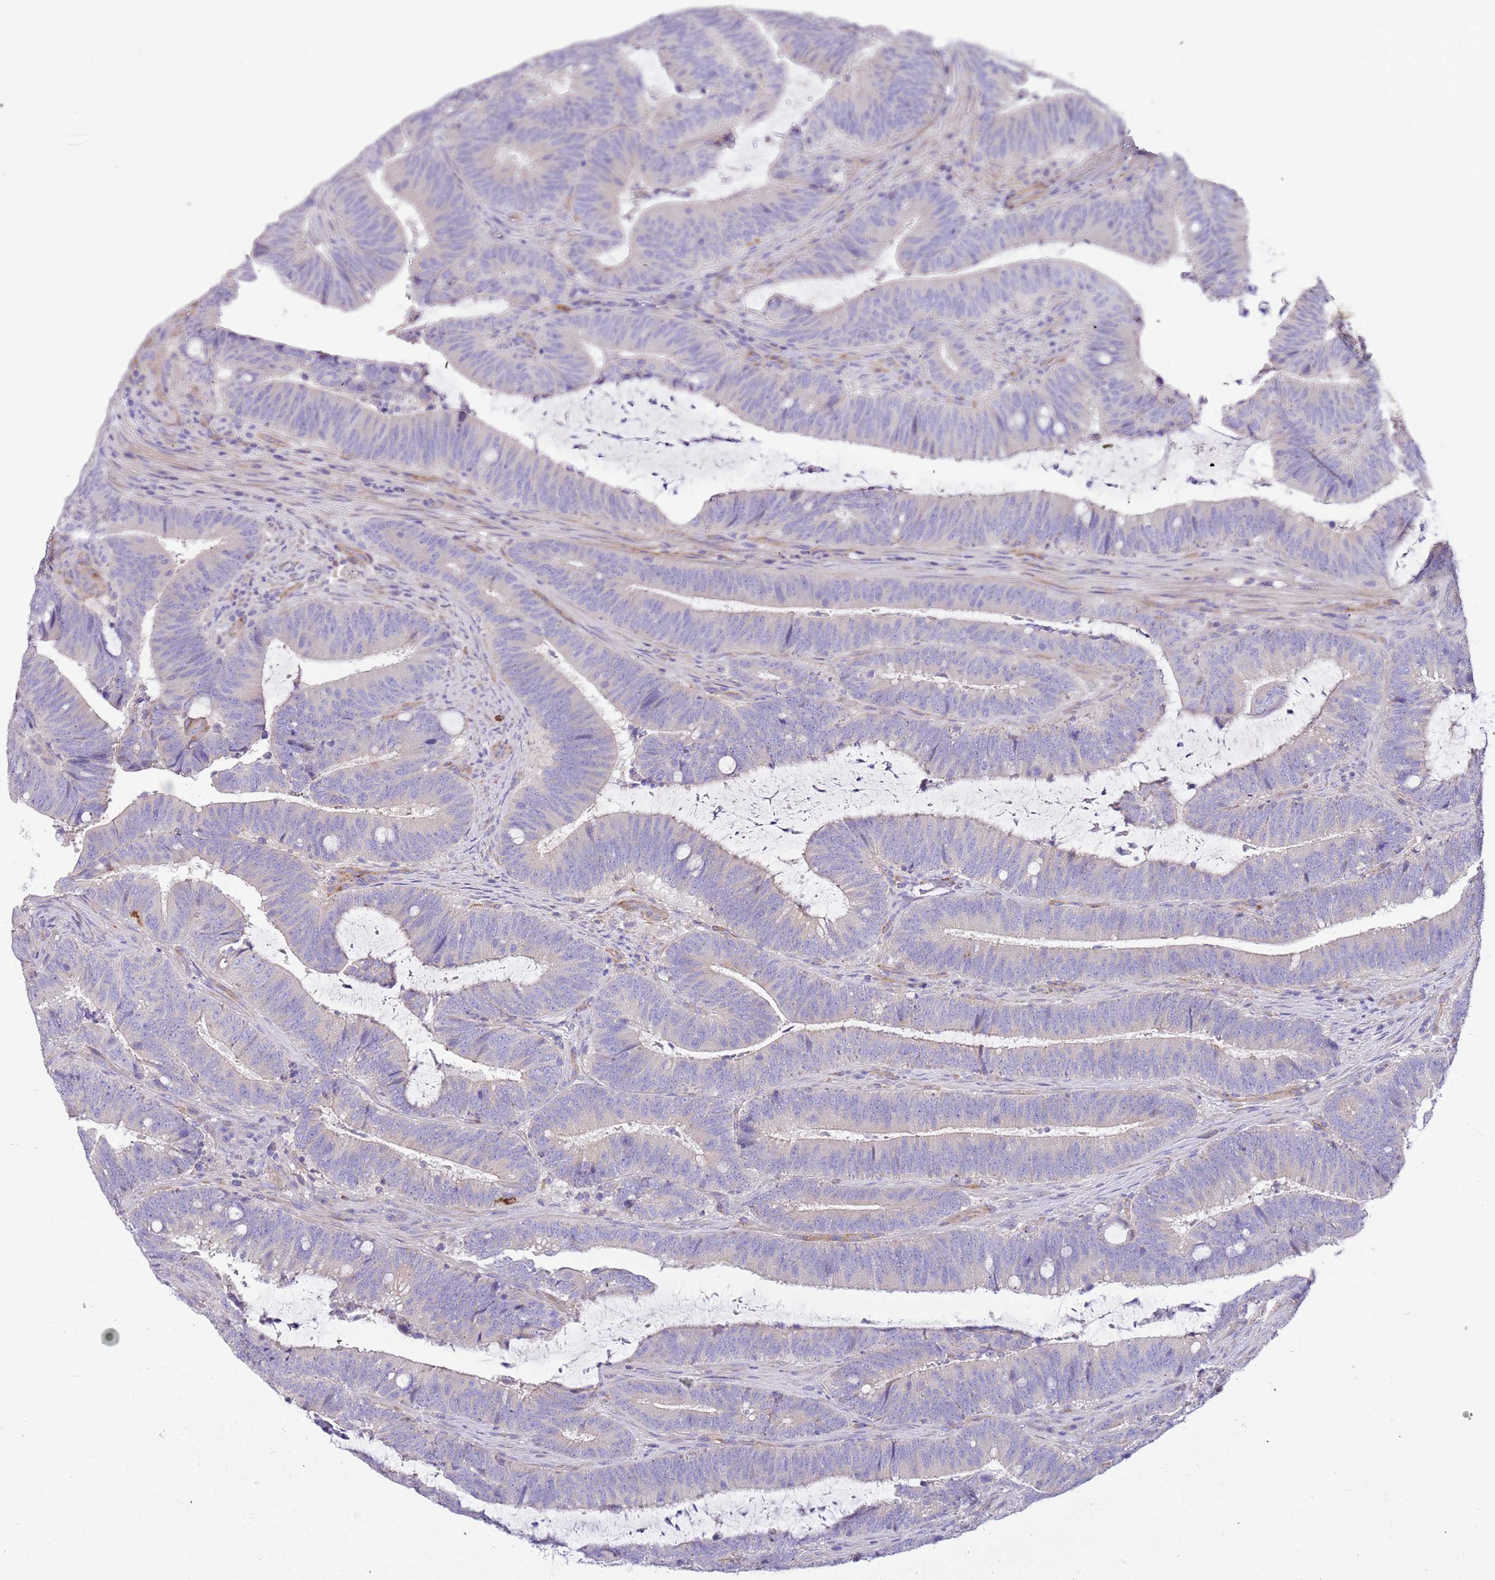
{"staining": {"intensity": "weak", "quantity": "<25%", "location": "cytoplasmic/membranous"}, "tissue": "colorectal cancer", "cell_type": "Tumor cells", "image_type": "cancer", "snomed": [{"axis": "morphology", "description": "Adenocarcinoma, NOS"}, {"axis": "topography", "description": "Colon"}], "caption": "This is a histopathology image of IHC staining of colorectal adenocarcinoma, which shows no staining in tumor cells.", "gene": "SERINC3", "patient": {"sex": "female", "age": 43}}